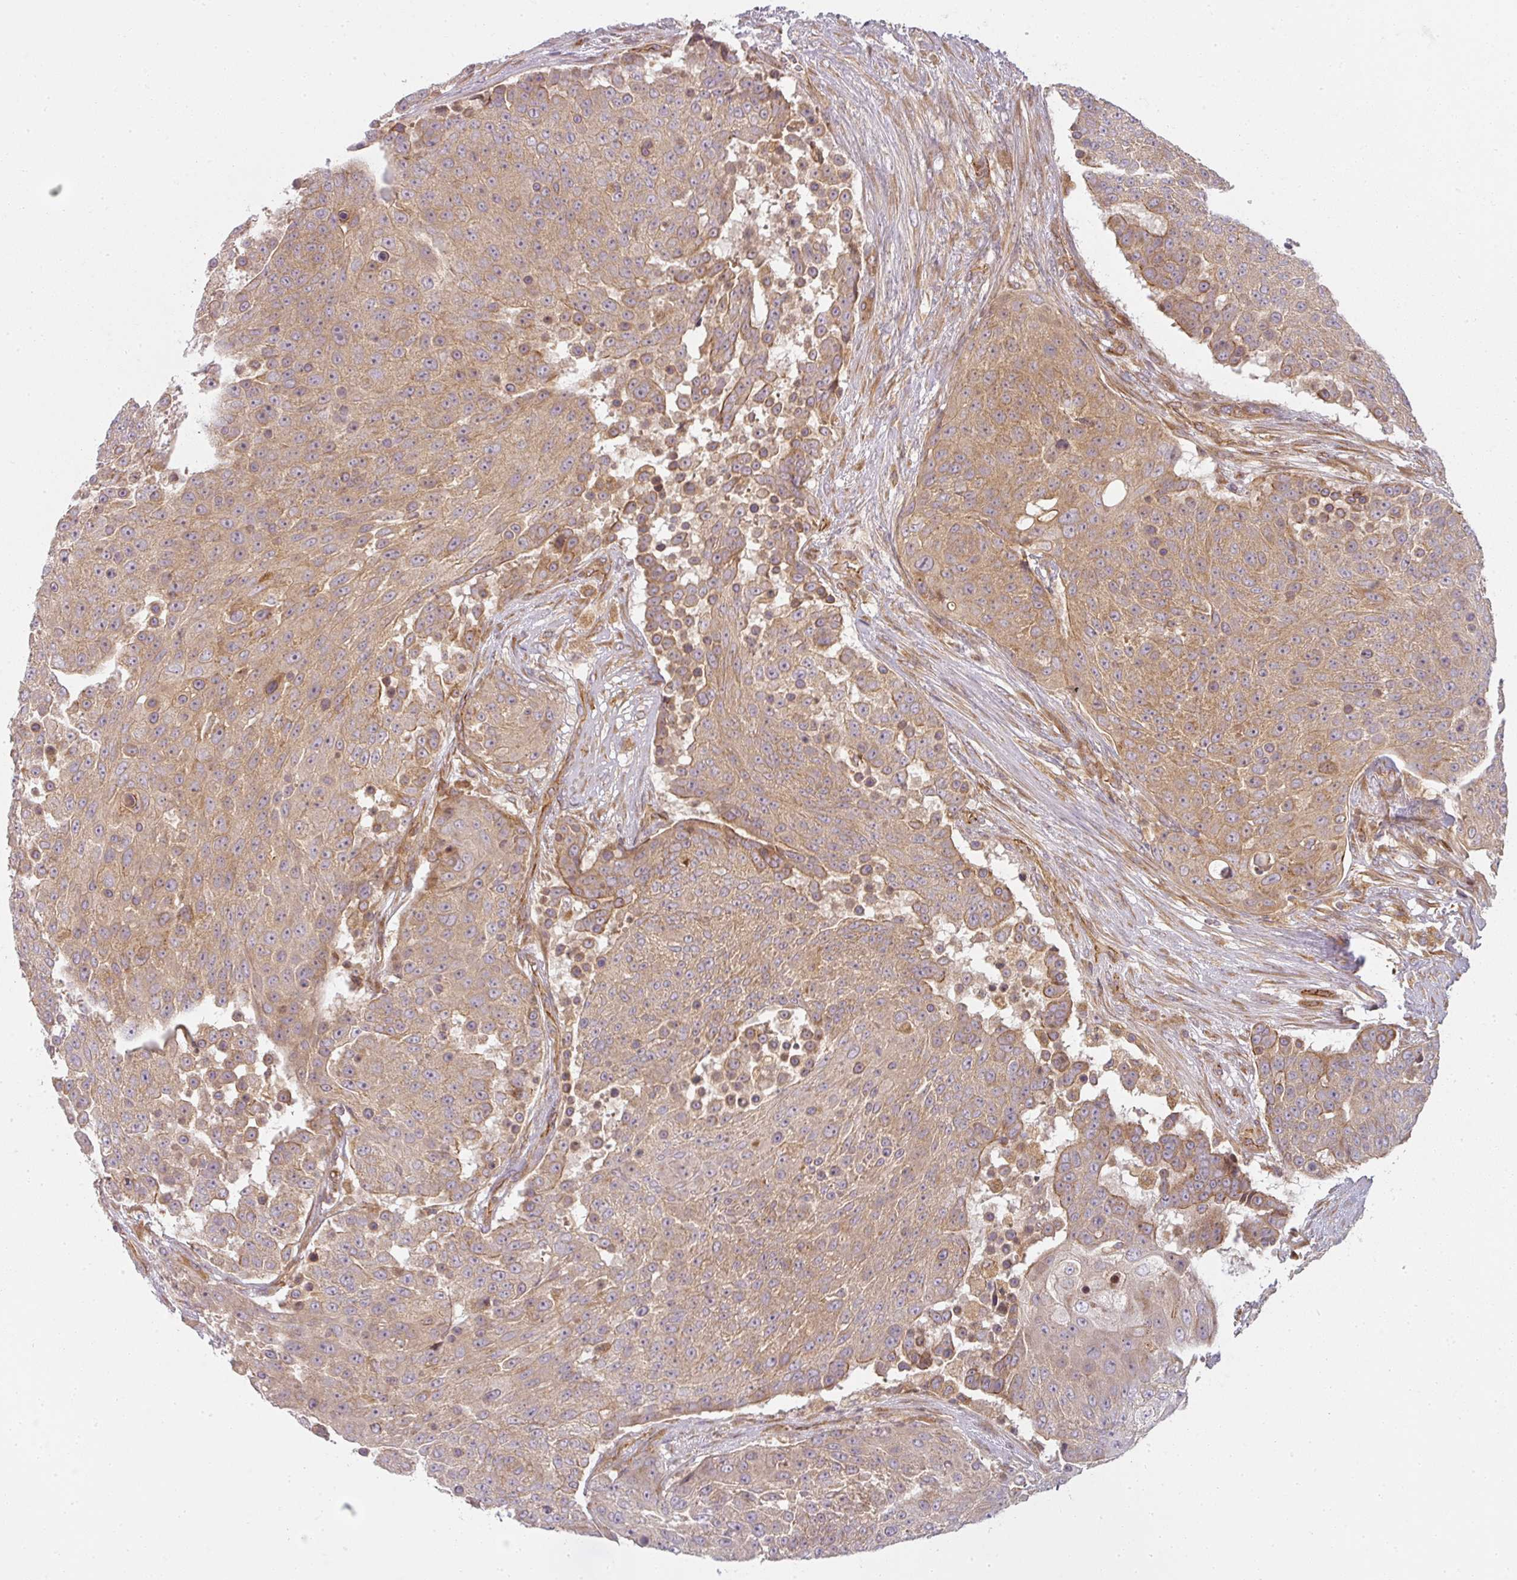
{"staining": {"intensity": "moderate", "quantity": ">75%", "location": "cytoplasmic/membranous"}, "tissue": "urothelial cancer", "cell_type": "Tumor cells", "image_type": "cancer", "snomed": [{"axis": "morphology", "description": "Urothelial carcinoma, High grade"}, {"axis": "topography", "description": "Urinary bladder"}], "caption": "Human high-grade urothelial carcinoma stained for a protein (brown) reveals moderate cytoplasmic/membranous positive positivity in approximately >75% of tumor cells.", "gene": "CNOT1", "patient": {"sex": "female", "age": 63}}